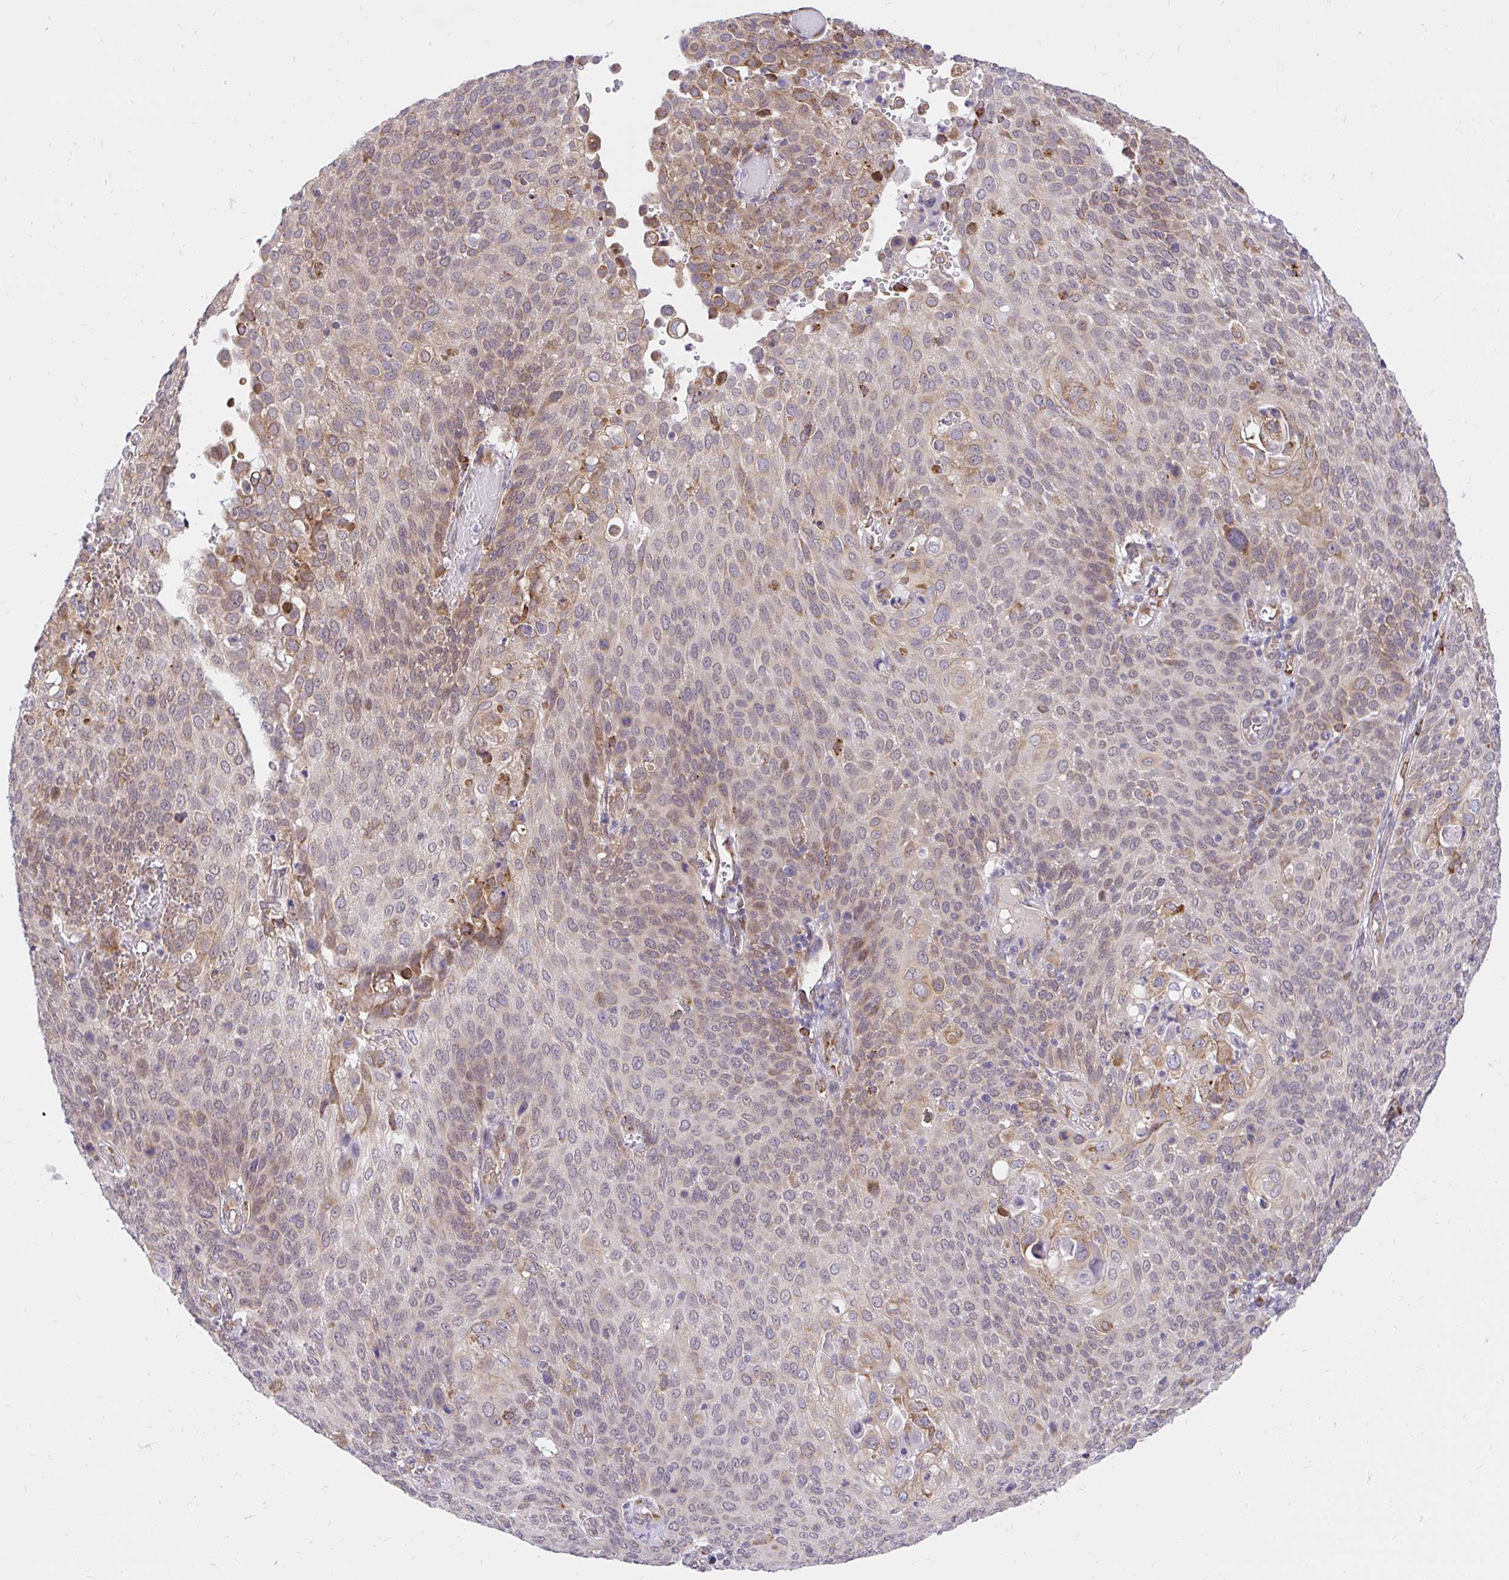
{"staining": {"intensity": "weak", "quantity": "25%-75%", "location": "cytoplasmic/membranous"}, "tissue": "cervical cancer", "cell_type": "Tumor cells", "image_type": "cancer", "snomed": [{"axis": "morphology", "description": "Squamous cell carcinoma, NOS"}, {"axis": "topography", "description": "Cervix"}], "caption": "Brown immunohistochemical staining in cervical cancer exhibits weak cytoplasmic/membranous expression in about 25%-75% of tumor cells.", "gene": "NAALAD2", "patient": {"sex": "female", "age": 65}}